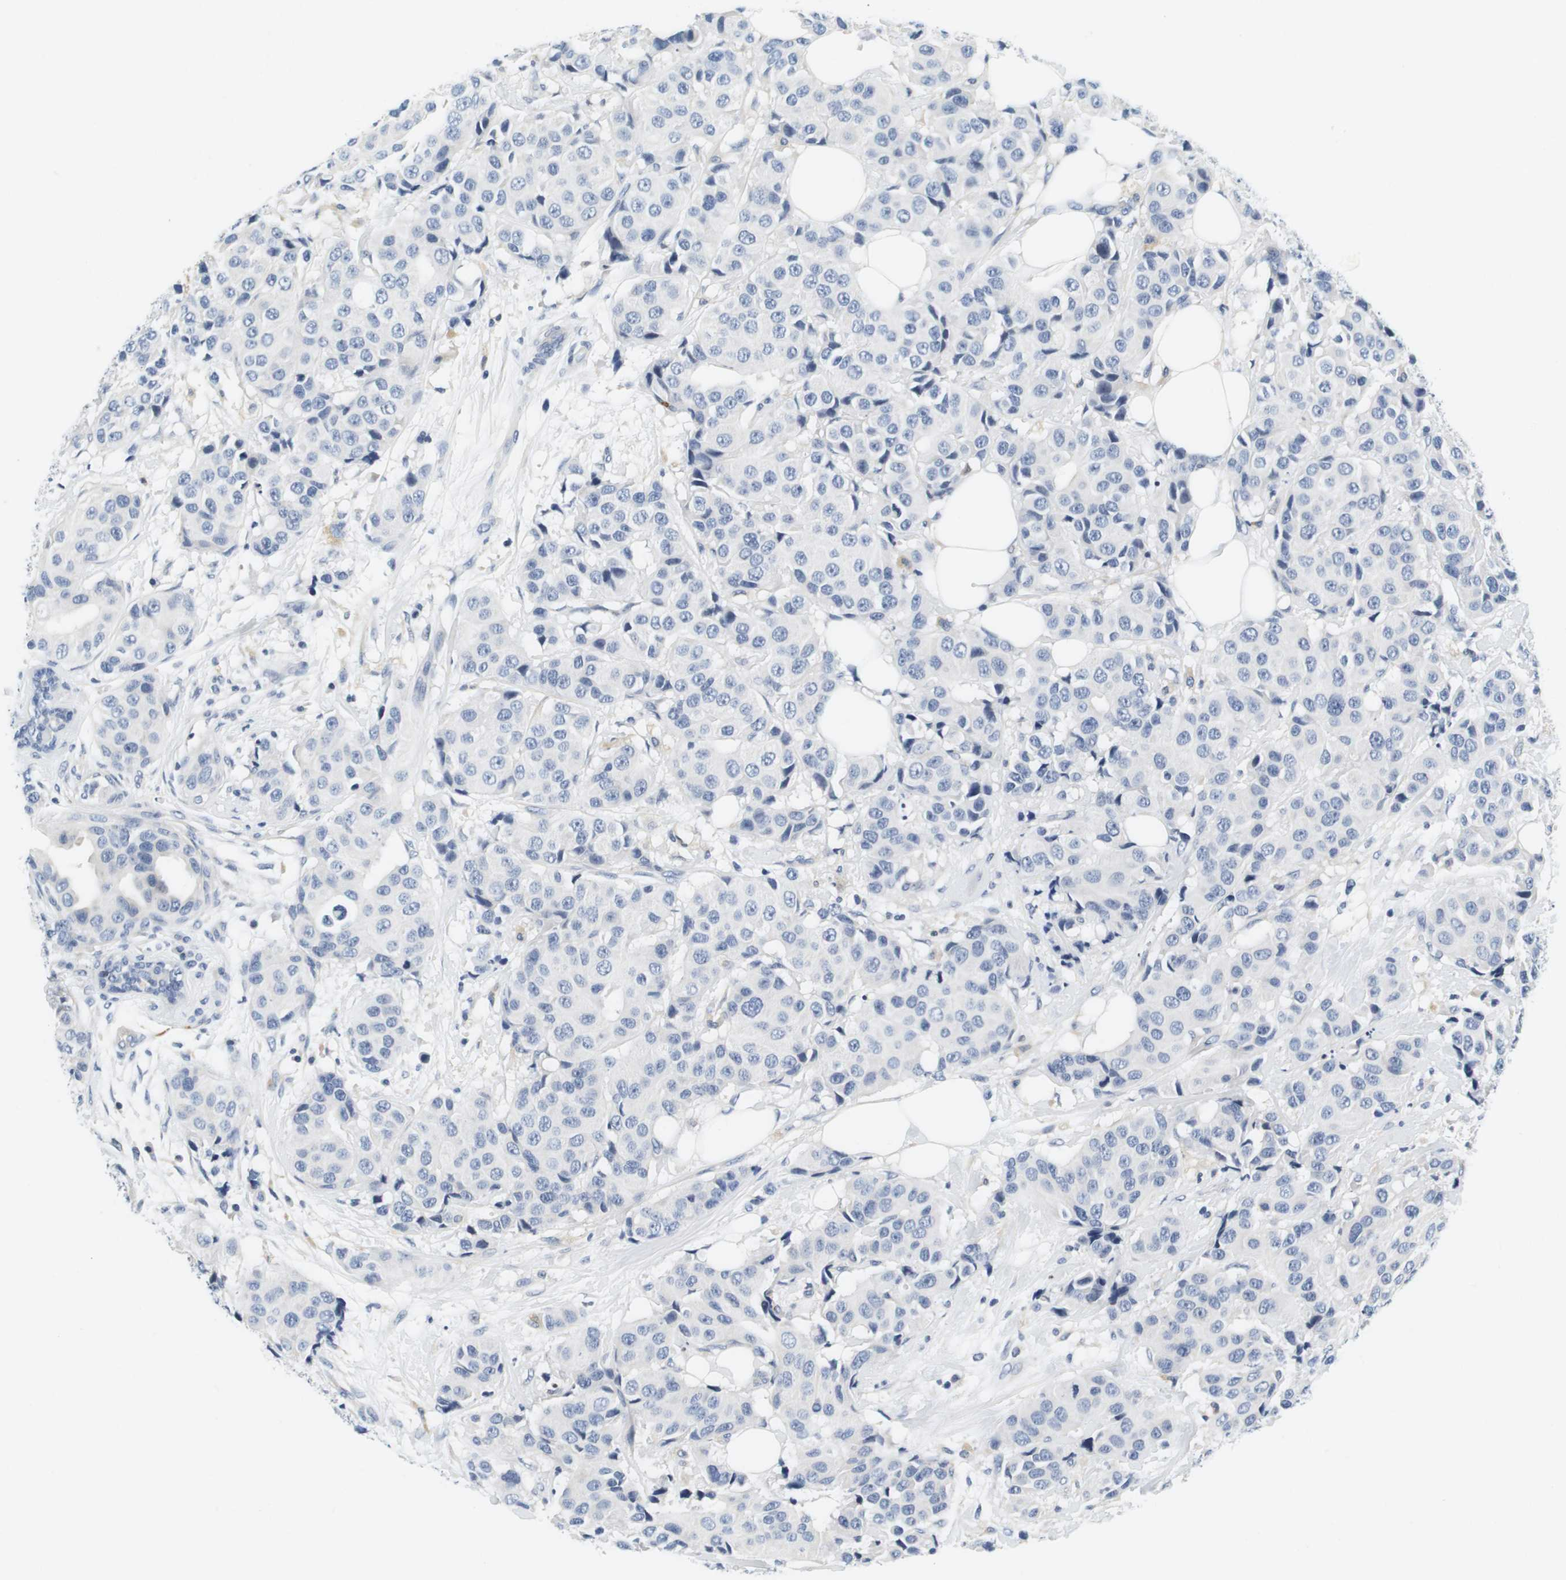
{"staining": {"intensity": "negative", "quantity": "none", "location": "none"}, "tissue": "breast cancer", "cell_type": "Tumor cells", "image_type": "cancer", "snomed": [{"axis": "morphology", "description": "Normal tissue, NOS"}, {"axis": "morphology", "description": "Duct carcinoma"}, {"axis": "topography", "description": "Breast"}], "caption": "Immunohistochemistry image of neoplastic tissue: human infiltrating ductal carcinoma (breast) stained with DAB (3,3'-diaminobenzidine) demonstrates no significant protein positivity in tumor cells.", "gene": "KCNJ5", "patient": {"sex": "female", "age": 39}}